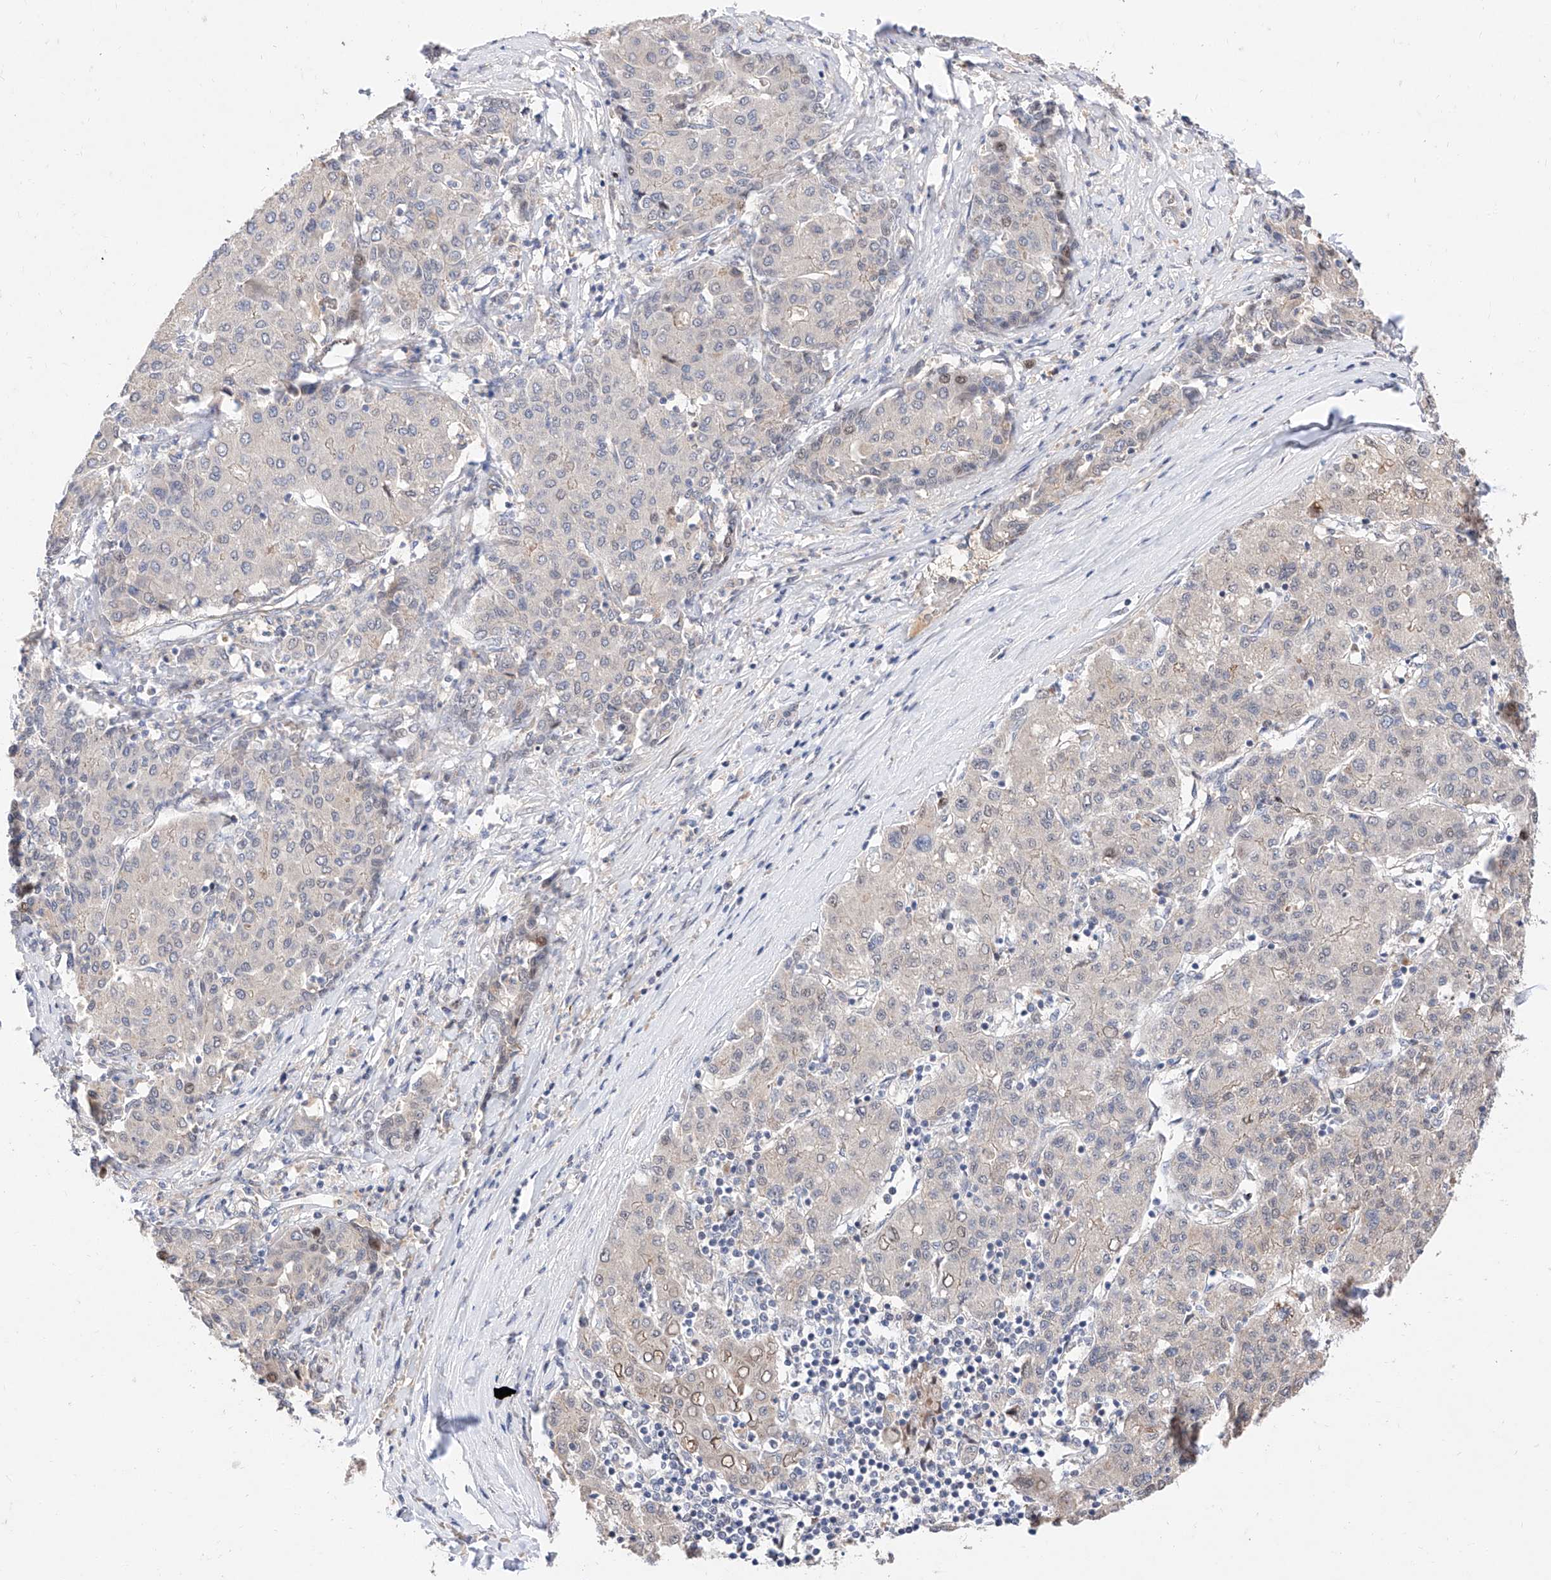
{"staining": {"intensity": "weak", "quantity": "<25%", "location": "nuclear"}, "tissue": "liver cancer", "cell_type": "Tumor cells", "image_type": "cancer", "snomed": [{"axis": "morphology", "description": "Carcinoma, Hepatocellular, NOS"}, {"axis": "topography", "description": "Liver"}], "caption": "Liver cancer (hepatocellular carcinoma) stained for a protein using immunohistochemistry shows no positivity tumor cells.", "gene": "FUCA2", "patient": {"sex": "male", "age": 65}}